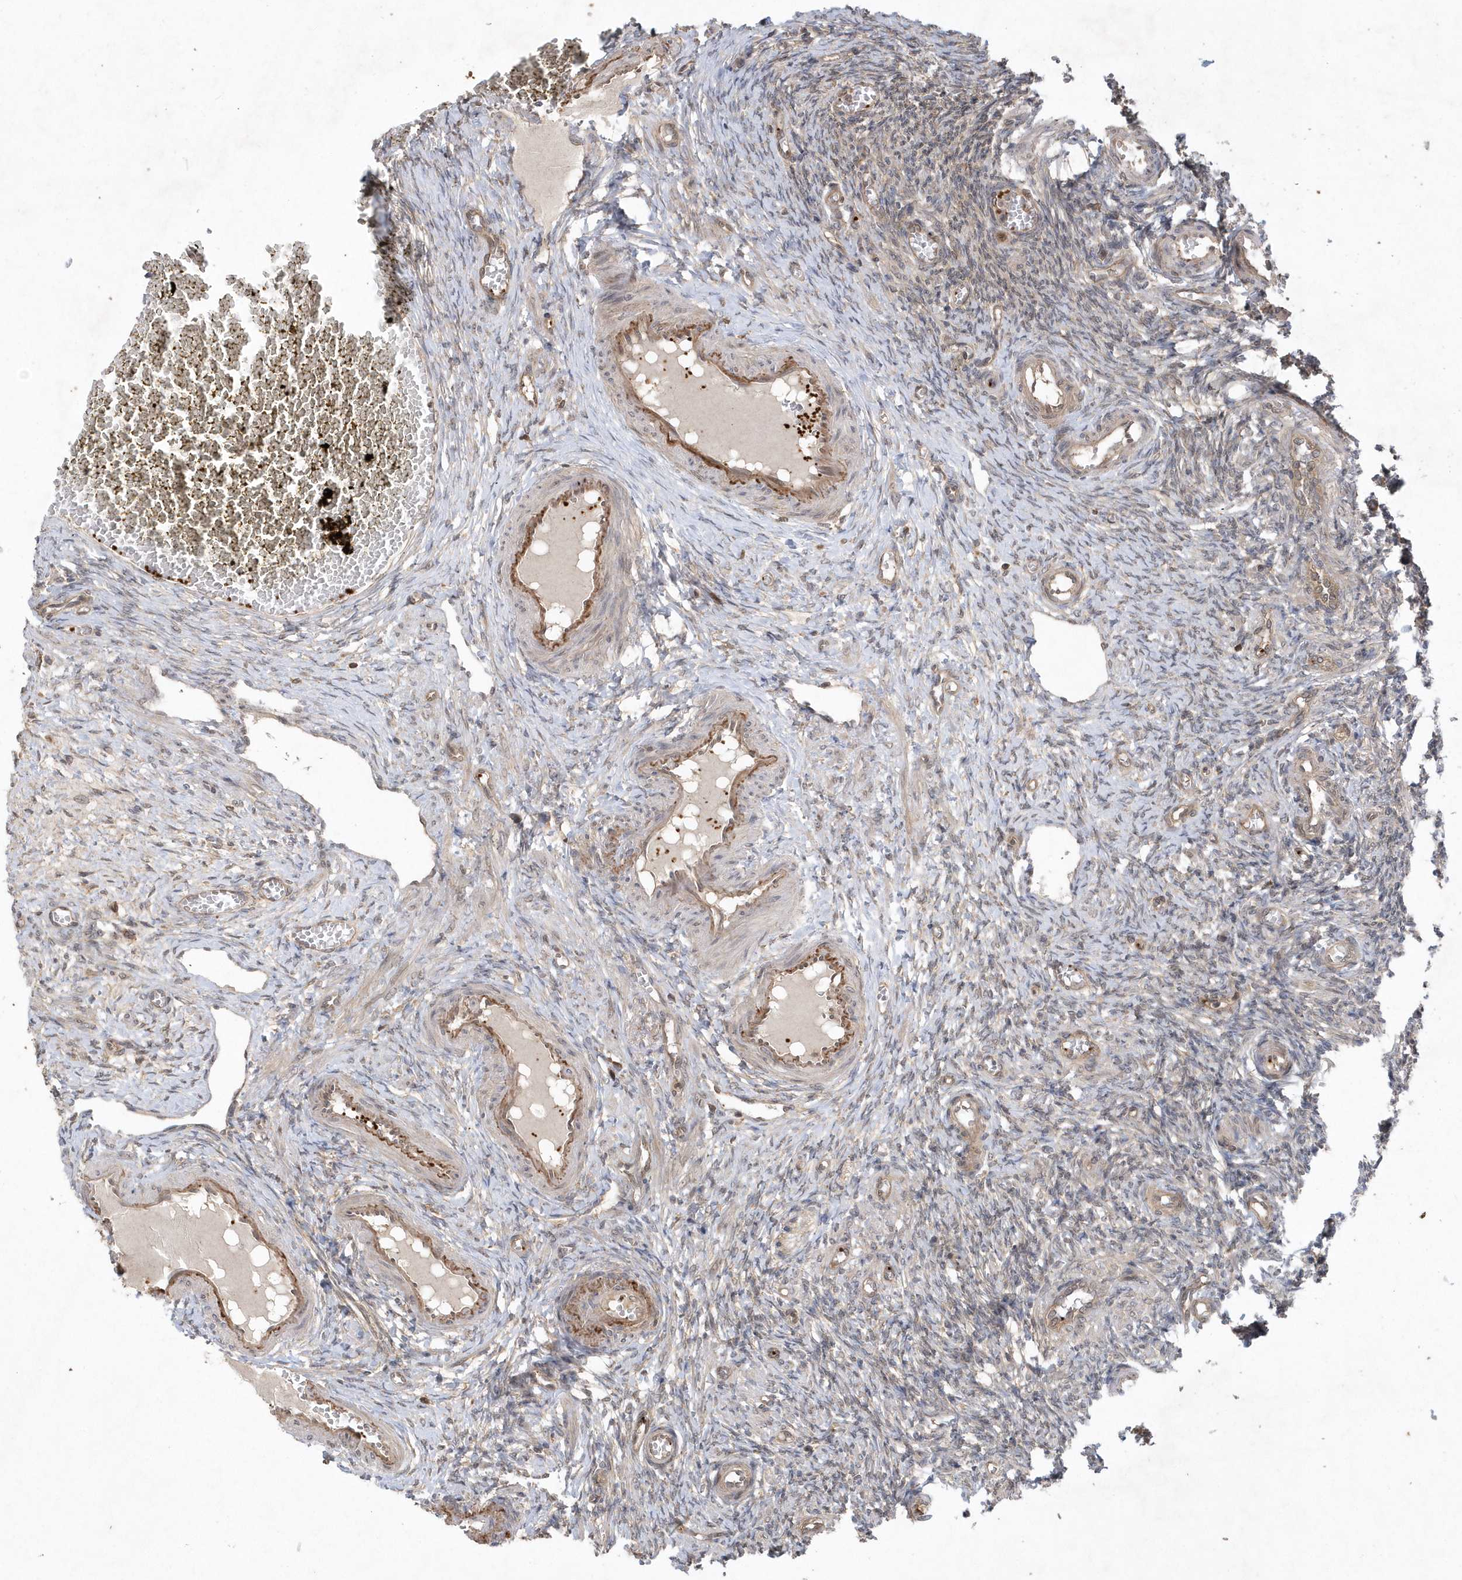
{"staining": {"intensity": "weak", "quantity": "<25%", "location": "nuclear"}, "tissue": "ovary", "cell_type": "Ovarian stroma cells", "image_type": "normal", "snomed": [{"axis": "morphology", "description": "Normal tissue, NOS"}, {"axis": "topography", "description": "Ovary"}], "caption": "This micrograph is of normal ovary stained with IHC to label a protein in brown with the nuclei are counter-stained blue. There is no staining in ovarian stroma cells. (Immunohistochemistry, brightfield microscopy, high magnification).", "gene": "ACYP1", "patient": {"sex": "female", "age": 27}}